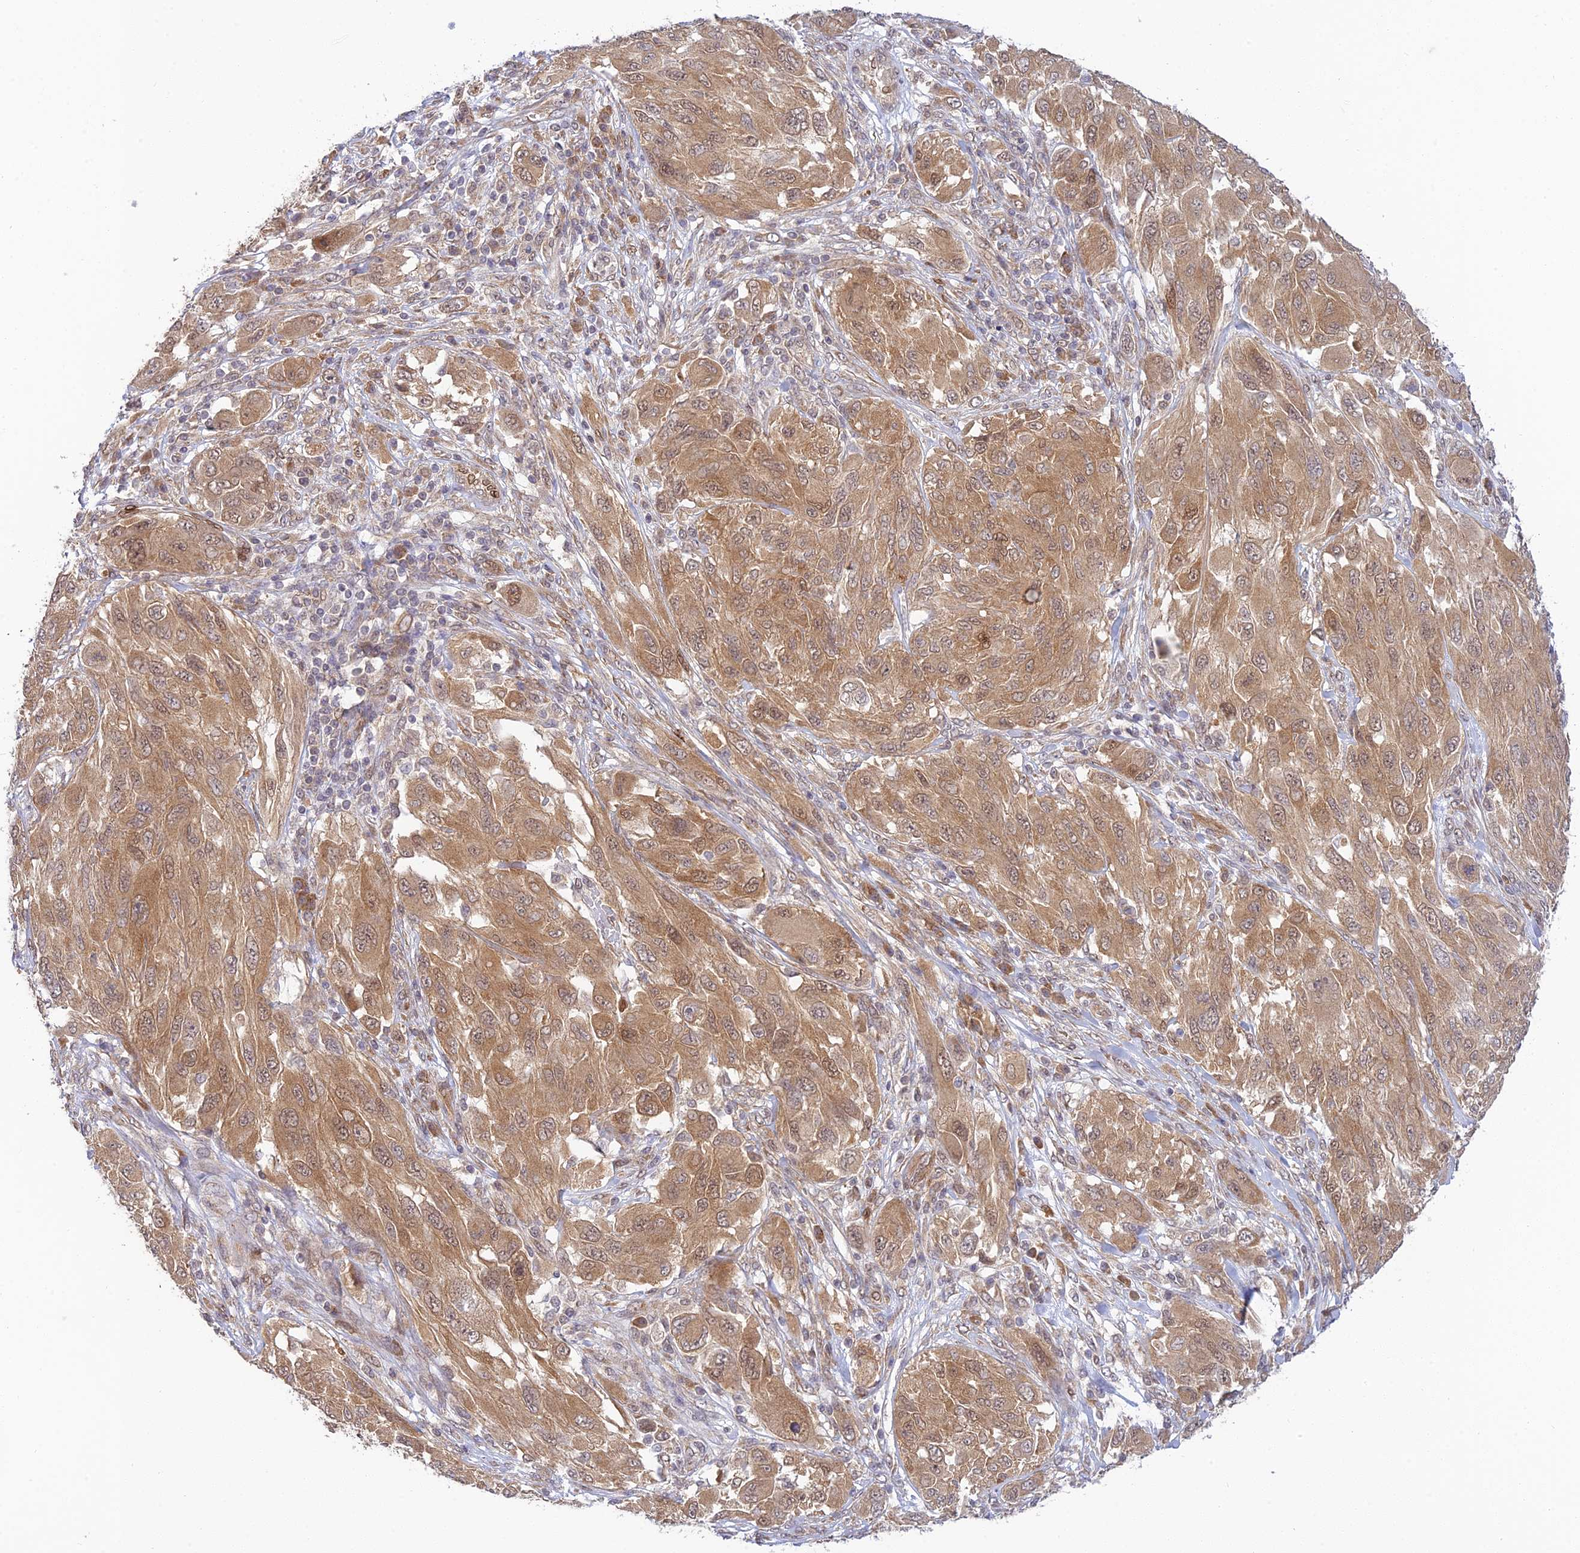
{"staining": {"intensity": "moderate", "quantity": ">75%", "location": "cytoplasmic/membranous,nuclear"}, "tissue": "melanoma", "cell_type": "Tumor cells", "image_type": "cancer", "snomed": [{"axis": "morphology", "description": "Malignant melanoma, NOS"}, {"axis": "topography", "description": "Skin"}], "caption": "Protein staining reveals moderate cytoplasmic/membranous and nuclear expression in about >75% of tumor cells in malignant melanoma.", "gene": "SKIC8", "patient": {"sex": "female", "age": 91}}